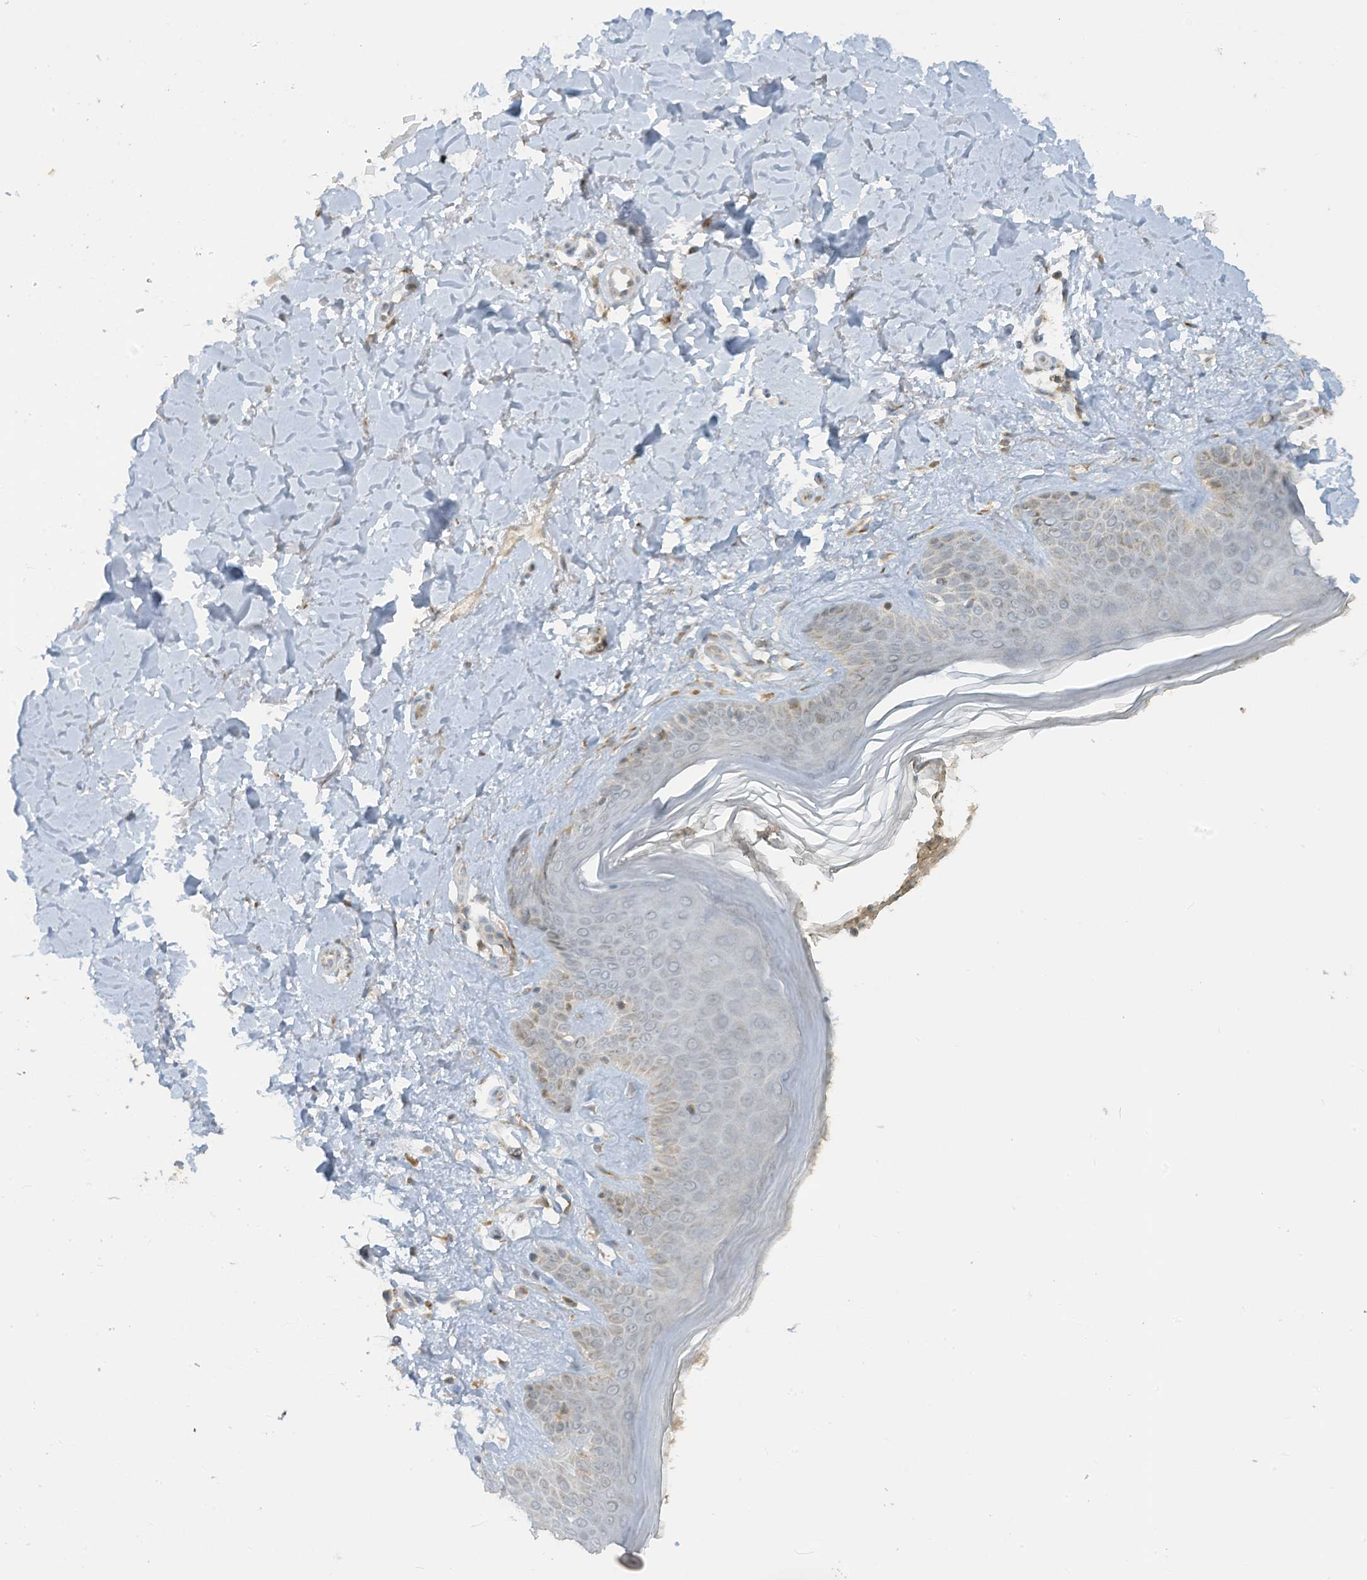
{"staining": {"intensity": "moderate", "quantity": "25%-75%", "location": "cytoplasmic/membranous"}, "tissue": "skin", "cell_type": "Fibroblasts", "image_type": "normal", "snomed": [{"axis": "morphology", "description": "Normal tissue, NOS"}, {"axis": "topography", "description": "Skin"}], "caption": "A medium amount of moderate cytoplasmic/membranous staining is appreciated in about 25%-75% of fibroblasts in benign skin. Immunohistochemistry (ihc) stains the protein in brown and the nuclei are stained blue.", "gene": "PARVG", "patient": {"sex": "female", "age": 64}}